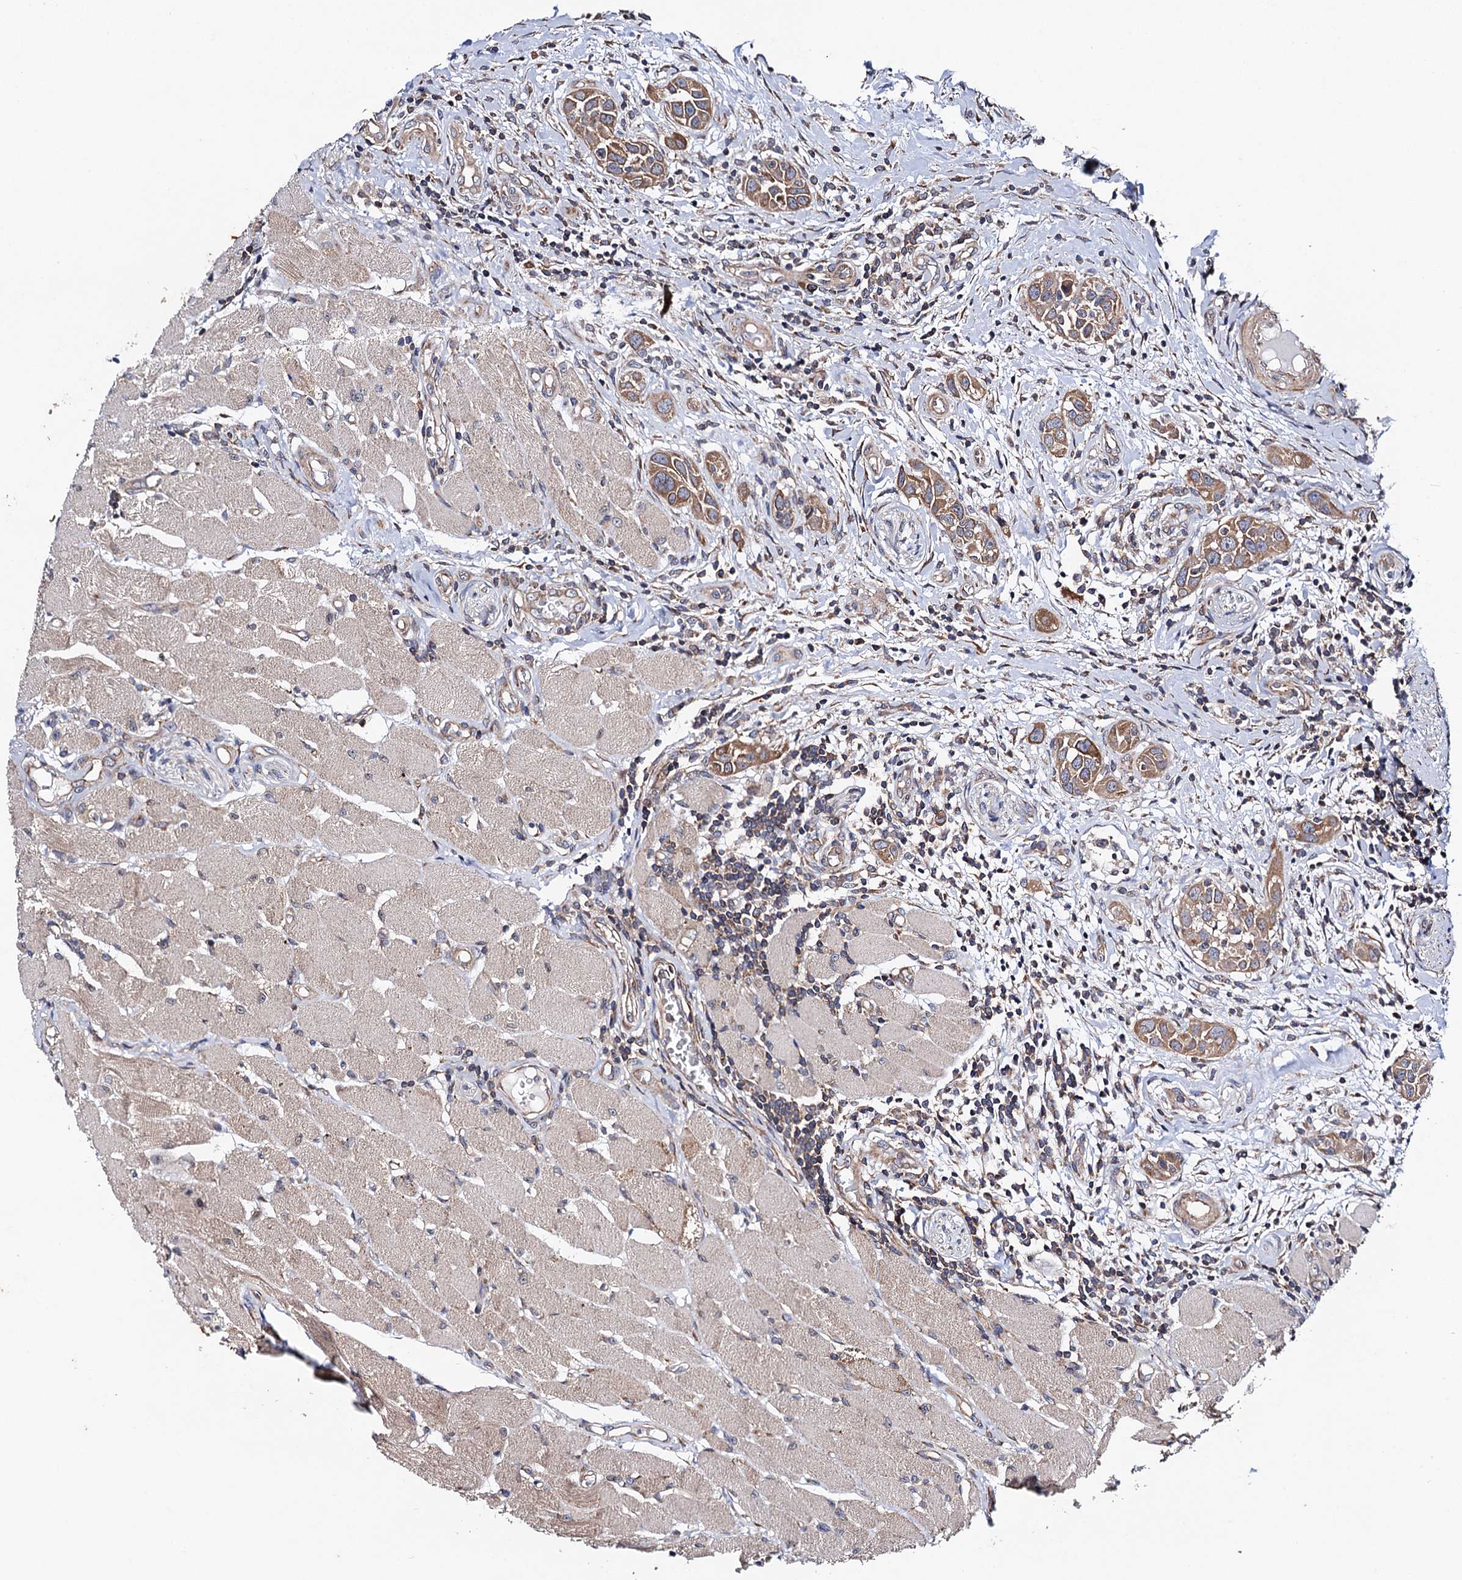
{"staining": {"intensity": "moderate", "quantity": ">75%", "location": "cytoplasmic/membranous"}, "tissue": "head and neck cancer", "cell_type": "Tumor cells", "image_type": "cancer", "snomed": [{"axis": "morphology", "description": "Squamous cell carcinoma, NOS"}, {"axis": "topography", "description": "Oral tissue"}, {"axis": "topography", "description": "Head-Neck"}], "caption": "DAB (3,3'-diaminobenzidine) immunohistochemical staining of human squamous cell carcinoma (head and neck) reveals moderate cytoplasmic/membranous protein staining in about >75% of tumor cells.", "gene": "DYDC1", "patient": {"sex": "female", "age": 50}}